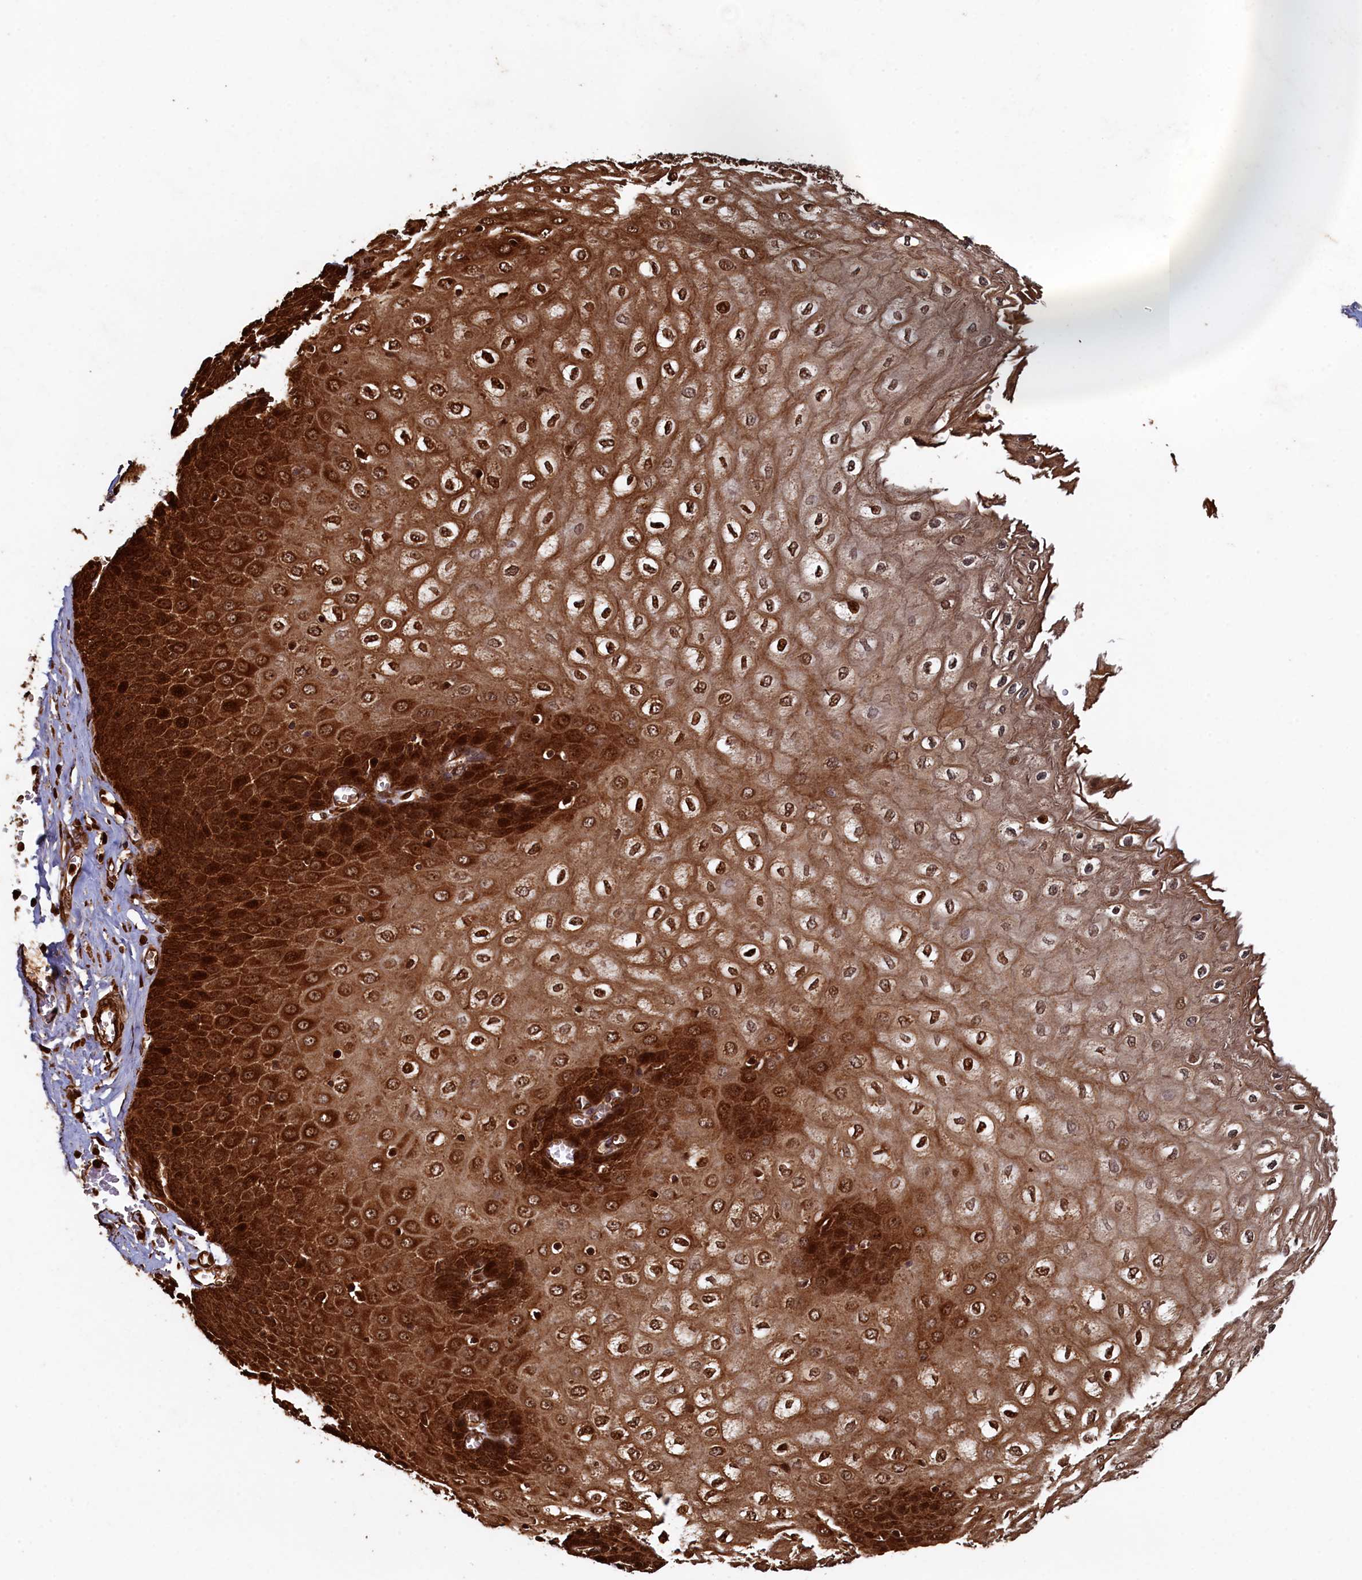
{"staining": {"intensity": "strong", "quantity": ">75%", "location": "cytoplasmic/membranous,nuclear"}, "tissue": "esophagus", "cell_type": "Squamous epithelial cells", "image_type": "normal", "snomed": [{"axis": "morphology", "description": "Normal tissue, NOS"}, {"axis": "topography", "description": "Esophagus"}], "caption": "Human esophagus stained with a protein marker displays strong staining in squamous epithelial cells.", "gene": "PIGN", "patient": {"sex": "male", "age": 60}}